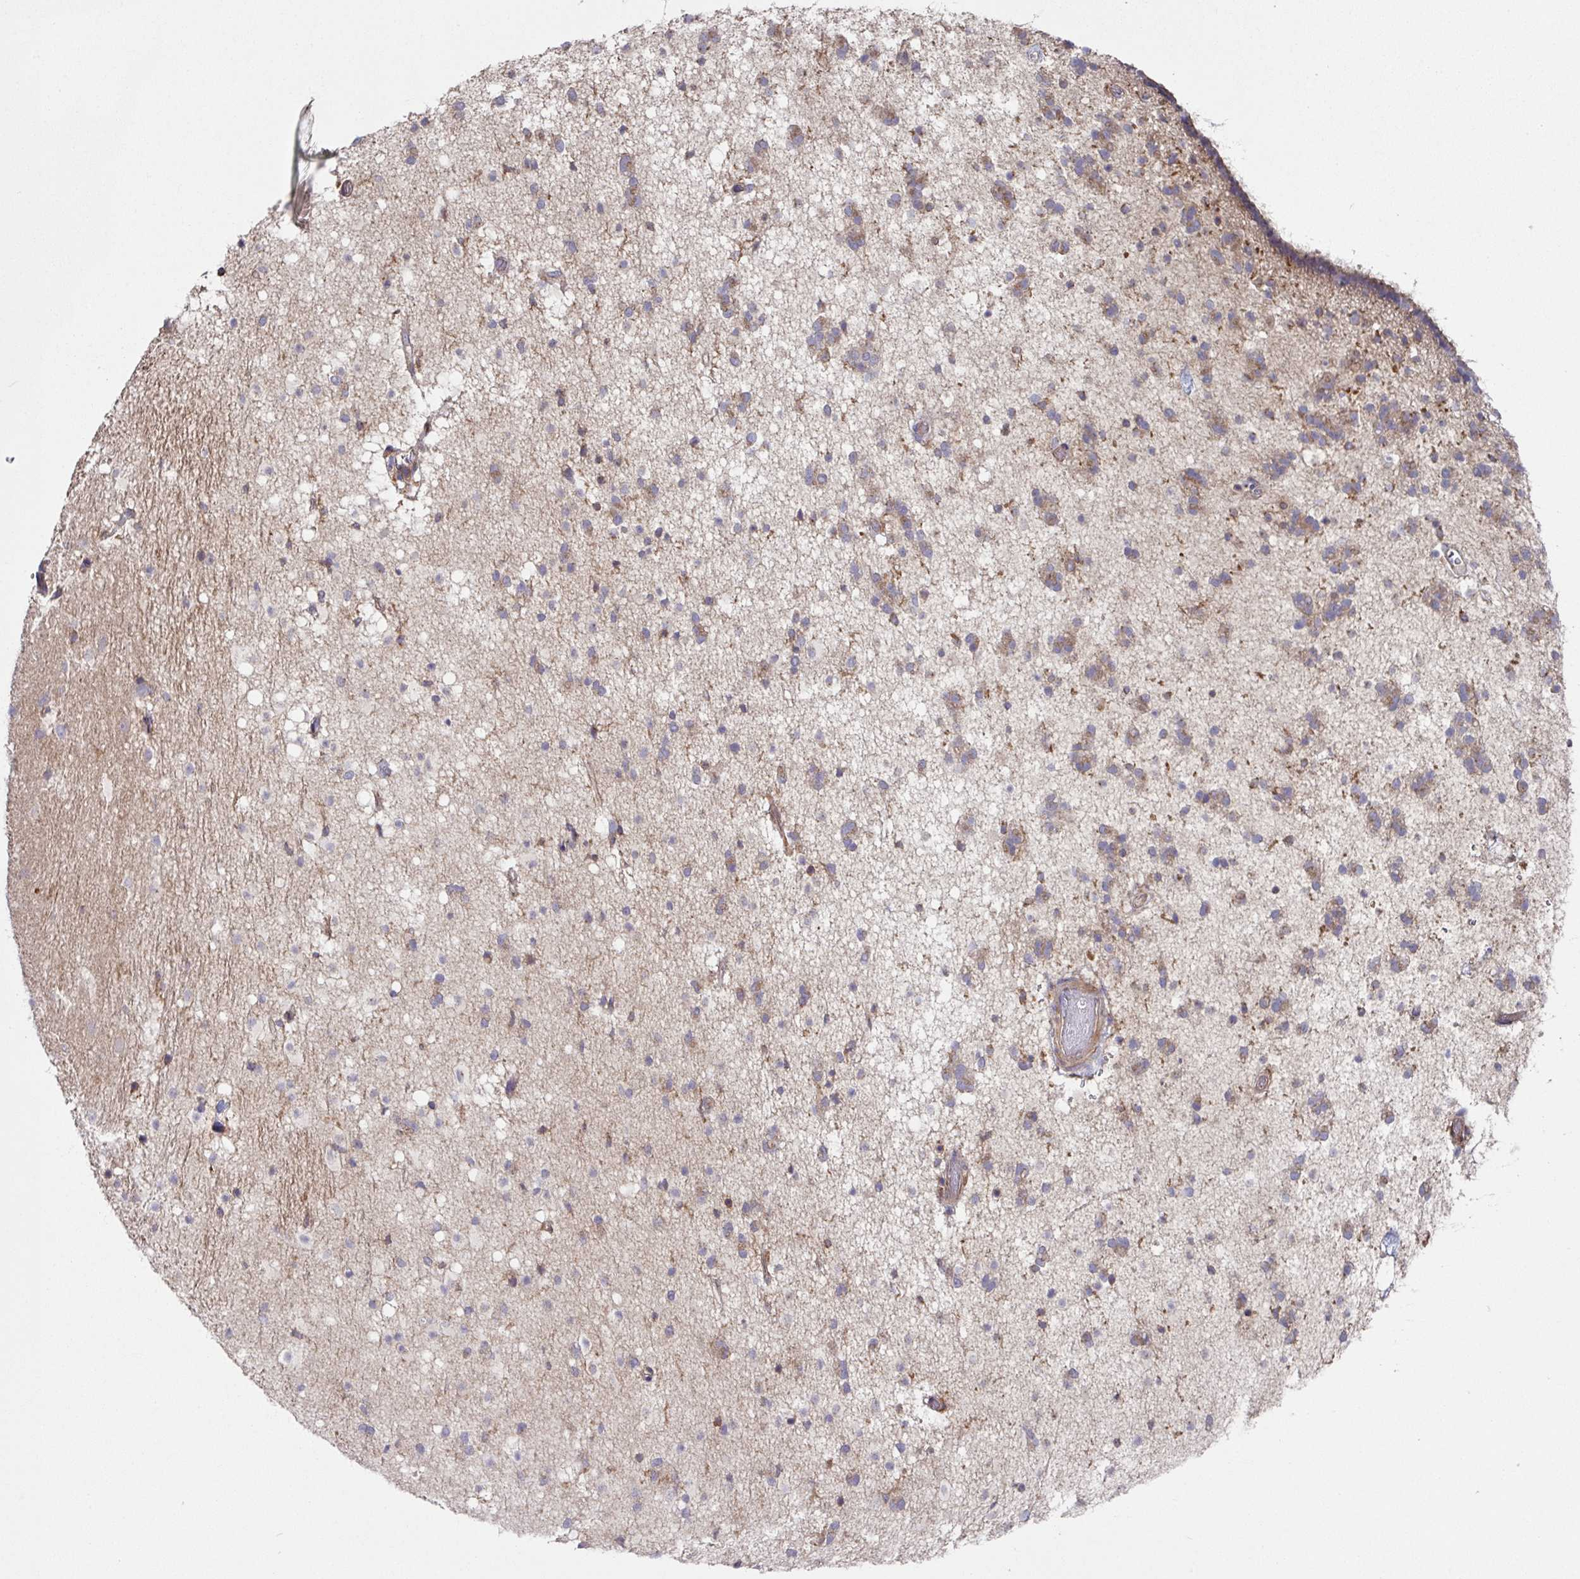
{"staining": {"intensity": "weak", "quantity": "25%-75%", "location": "cytoplasmic/membranous"}, "tissue": "caudate", "cell_type": "Glial cells", "image_type": "normal", "snomed": [{"axis": "morphology", "description": "Normal tissue, NOS"}, {"axis": "topography", "description": "Lateral ventricle wall"}], "caption": "IHC of normal human caudate demonstrates low levels of weak cytoplasmic/membranous expression in about 25%-75% of glial cells.", "gene": "RIC1", "patient": {"sex": "male", "age": 37}}